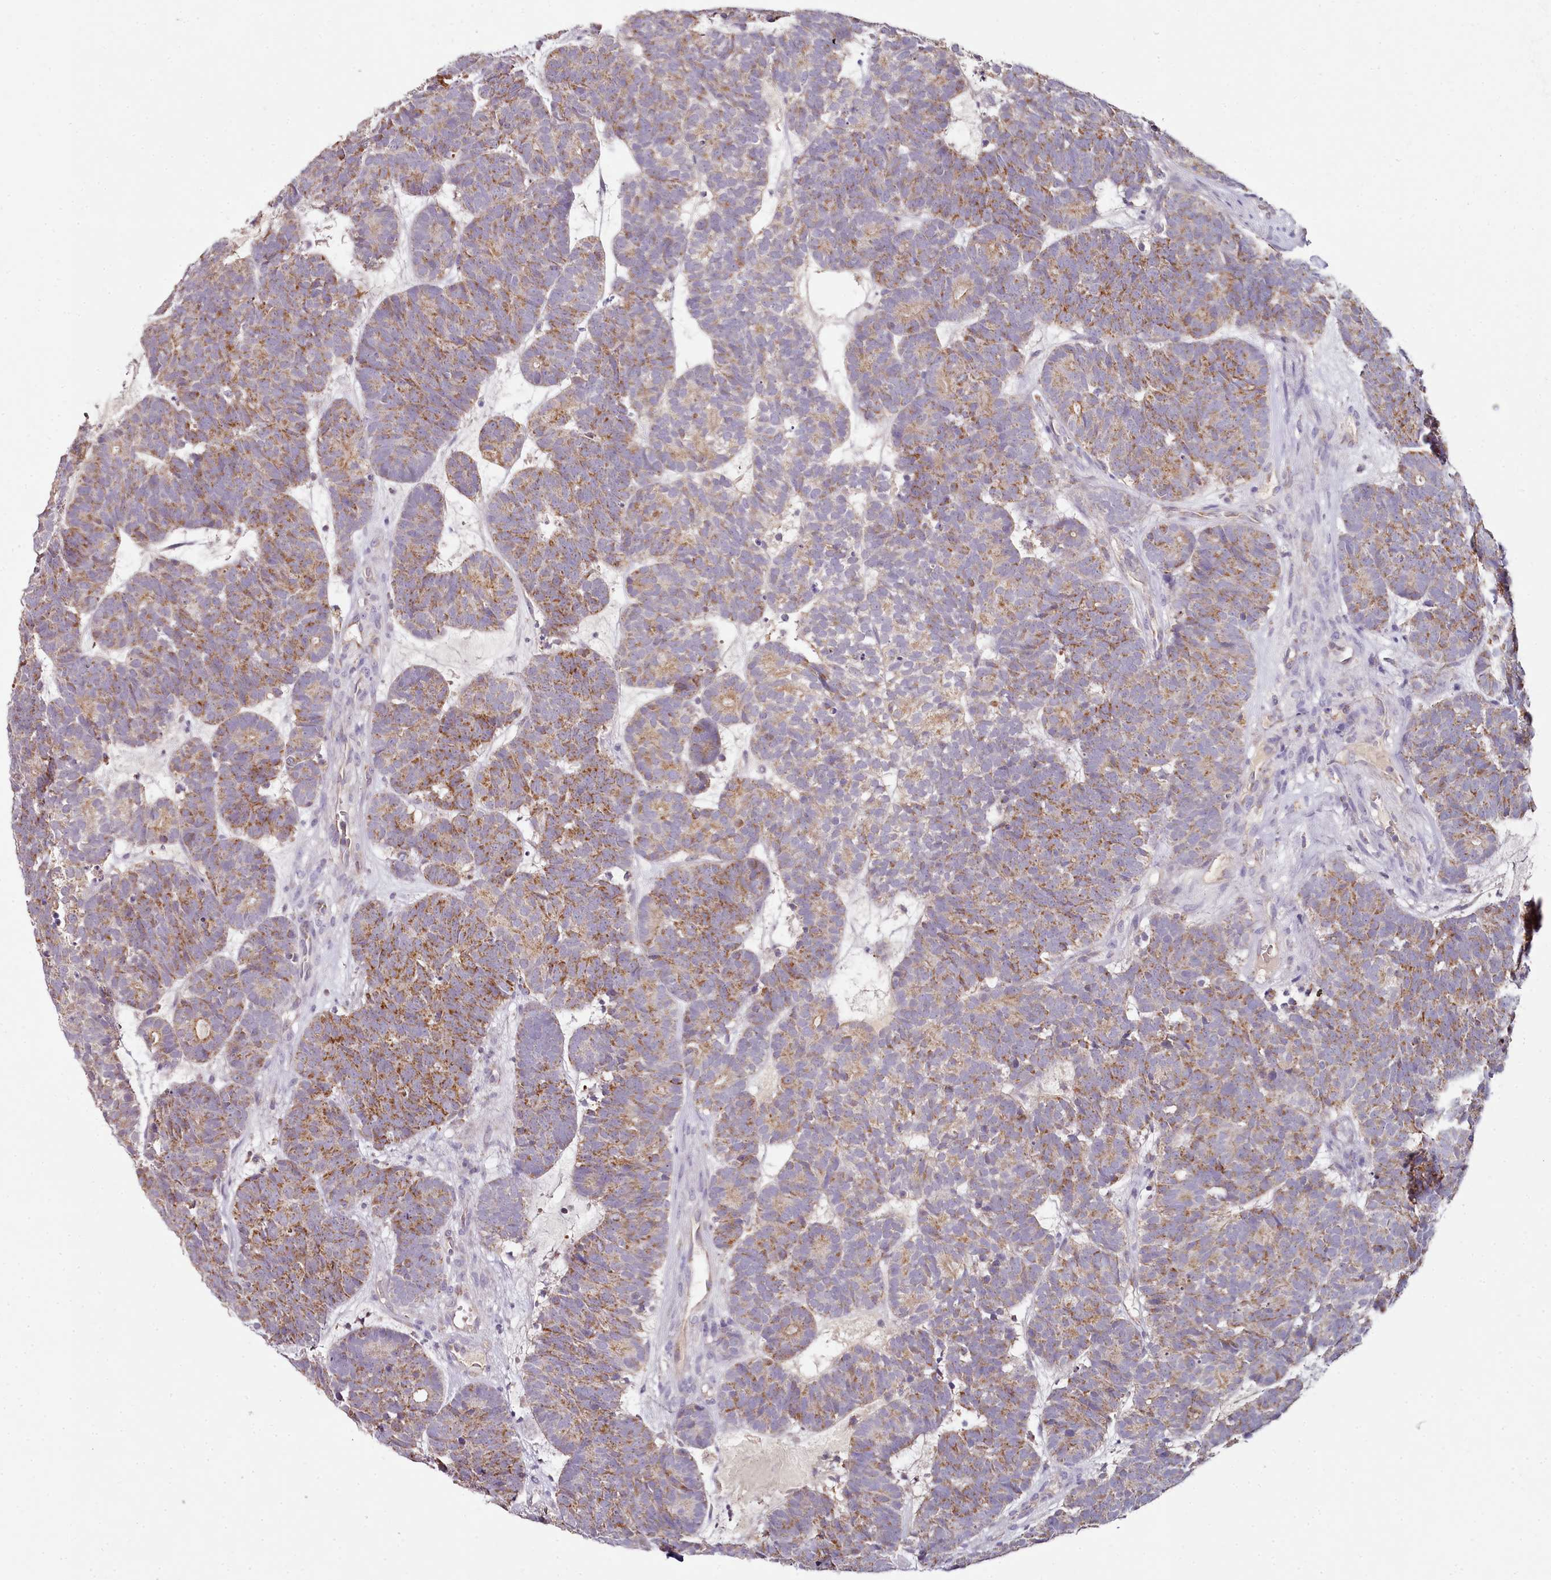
{"staining": {"intensity": "moderate", "quantity": ">75%", "location": "cytoplasmic/membranous"}, "tissue": "head and neck cancer", "cell_type": "Tumor cells", "image_type": "cancer", "snomed": [{"axis": "morphology", "description": "Adenocarcinoma, NOS"}, {"axis": "topography", "description": "Head-Neck"}], "caption": "Tumor cells display medium levels of moderate cytoplasmic/membranous expression in about >75% of cells in human head and neck adenocarcinoma.", "gene": "ACSS1", "patient": {"sex": "female", "age": 81}}